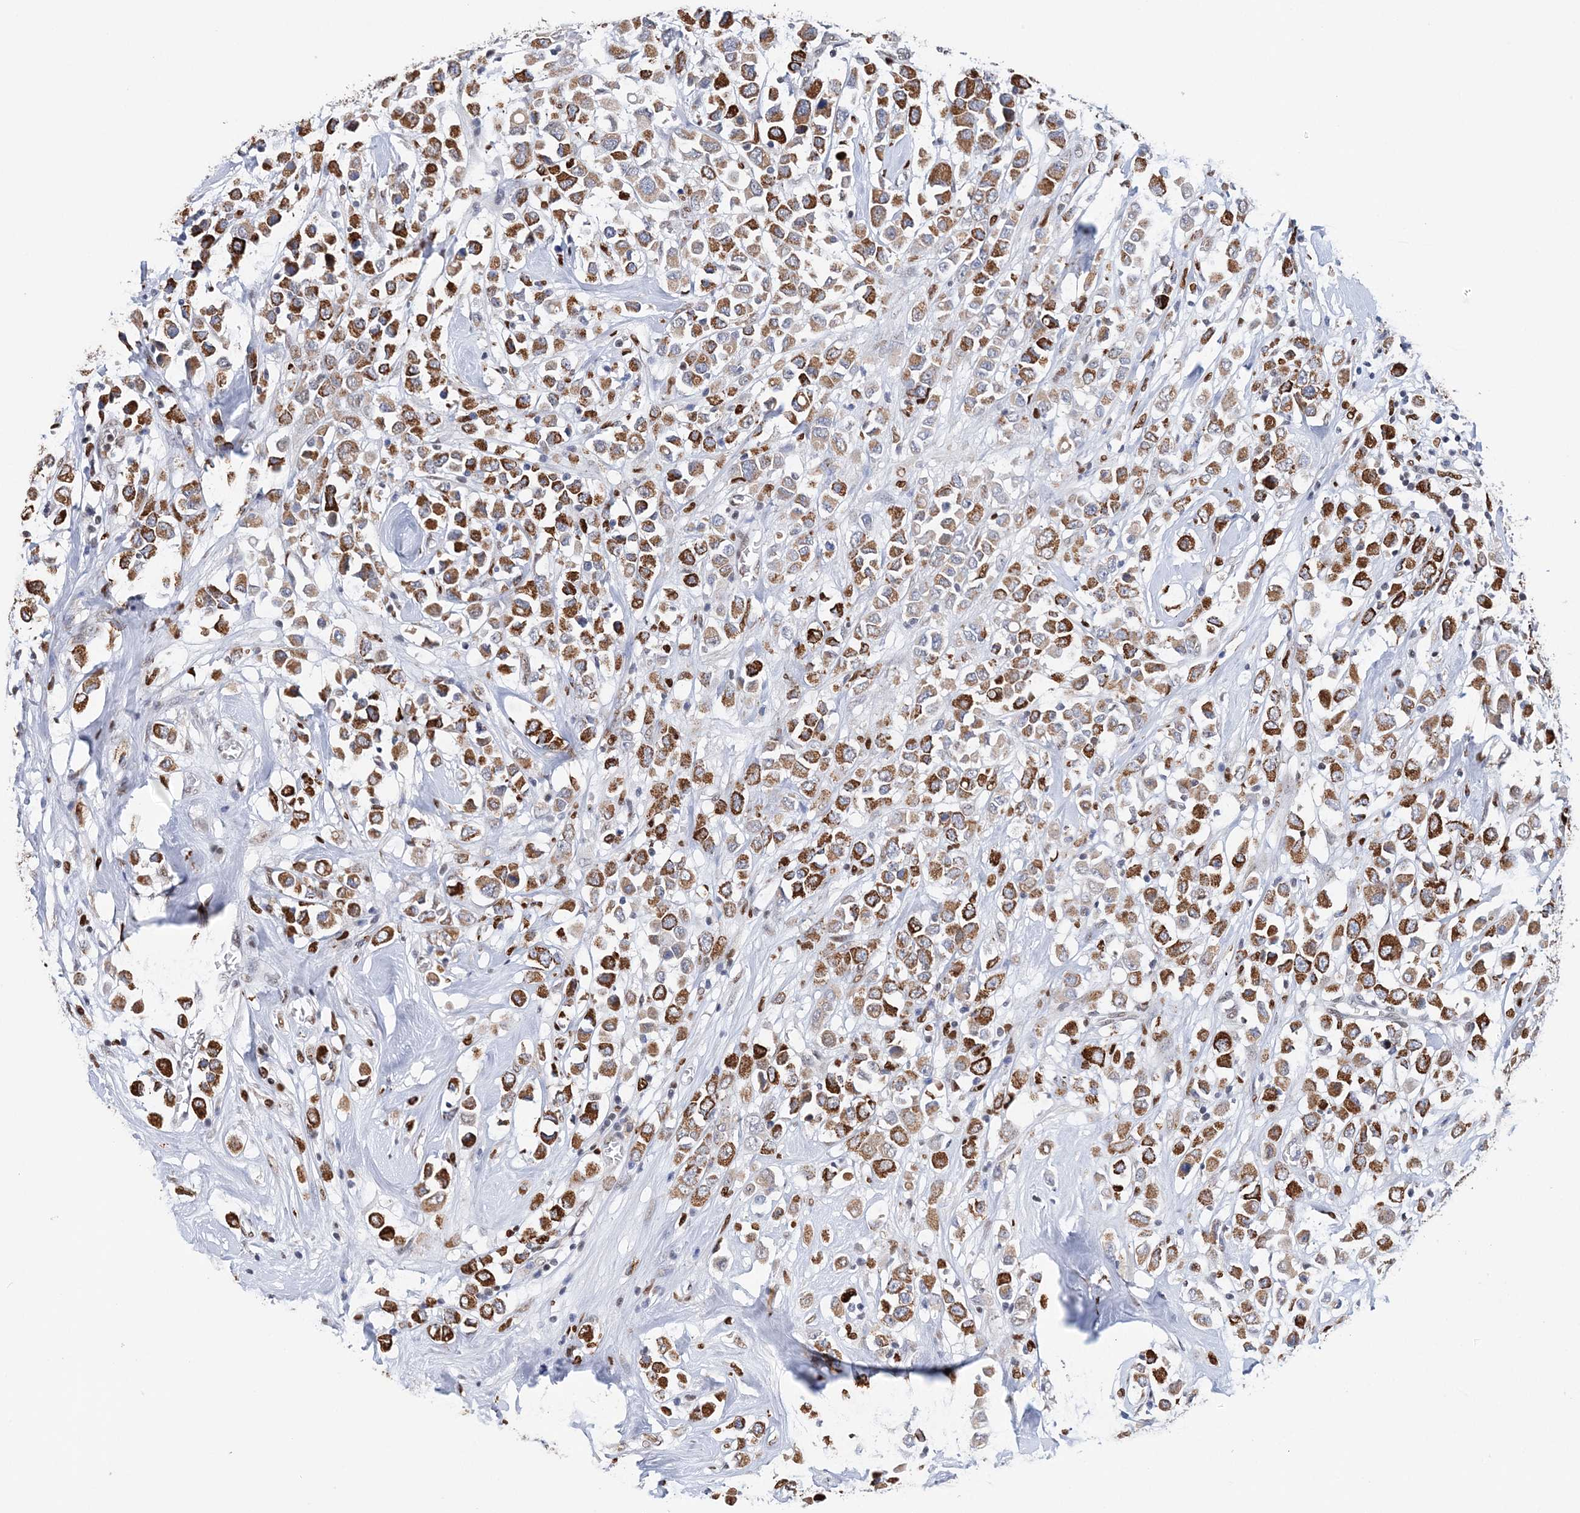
{"staining": {"intensity": "strong", "quantity": ">75%", "location": "cytoplasmic/membranous"}, "tissue": "breast cancer", "cell_type": "Tumor cells", "image_type": "cancer", "snomed": [{"axis": "morphology", "description": "Duct carcinoma"}, {"axis": "topography", "description": "Breast"}], "caption": "IHC of human breast cancer reveals high levels of strong cytoplasmic/membranous positivity in about >75% of tumor cells. (DAB IHC, brown staining for protein, blue staining for nuclei).", "gene": "NIT2", "patient": {"sex": "female", "age": 61}}